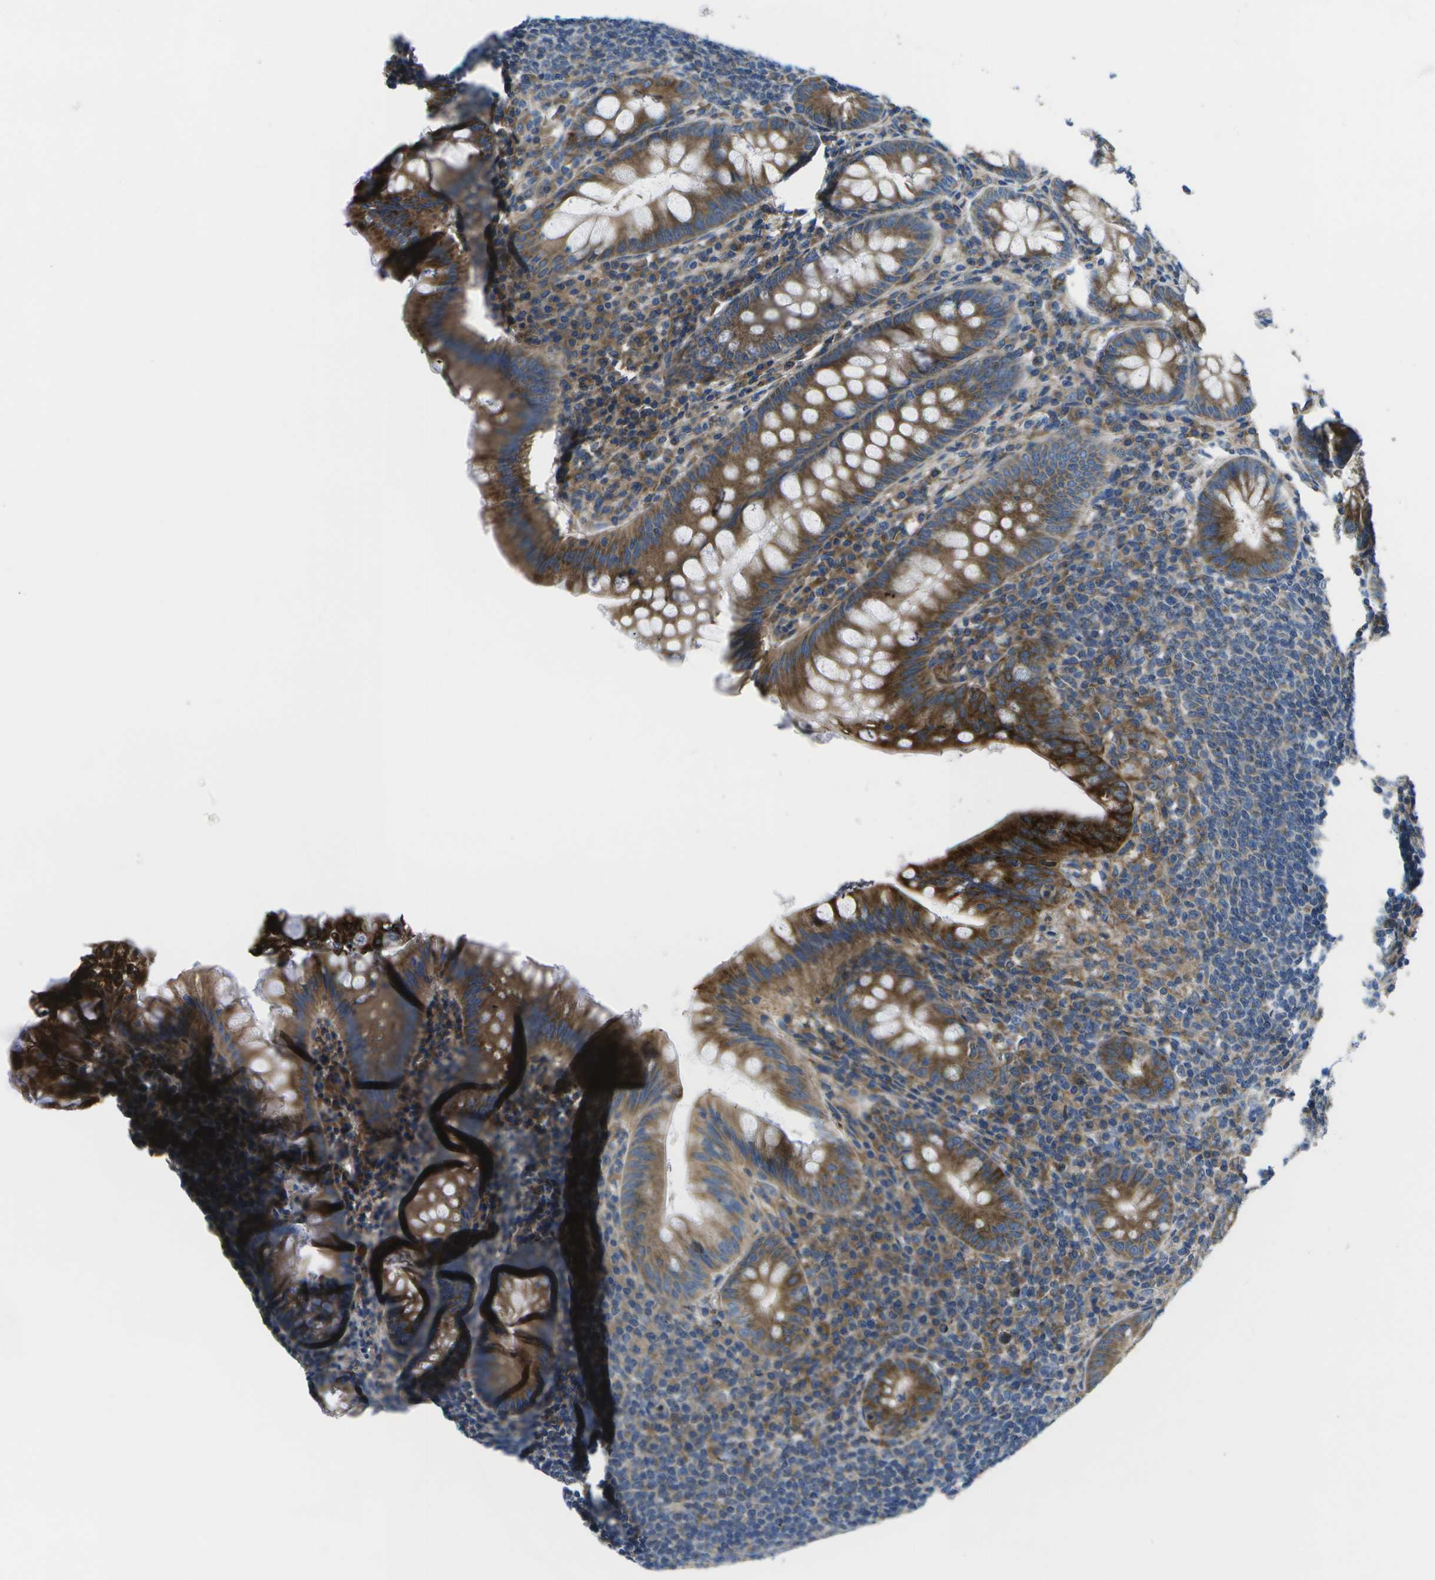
{"staining": {"intensity": "moderate", "quantity": ">75%", "location": "cytoplasmic/membranous"}, "tissue": "appendix", "cell_type": "Glandular cells", "image_type": "normal", "snomed": [{"axis": "morphology", "description": "Normal tissue, NOS"}, {"axis": "topography", "description": "Appendix"}], "caption": "The micrograph shows a brown stain indicating the presence of a protein in the cytoplasmic/membranous of glandular cells in appendix. Immunohistochemistry (ihc) stains the protein in brown and the nuclei are stained blue.", "gene": "GDF5", "patient": {"sex": "male", "age": 56}}